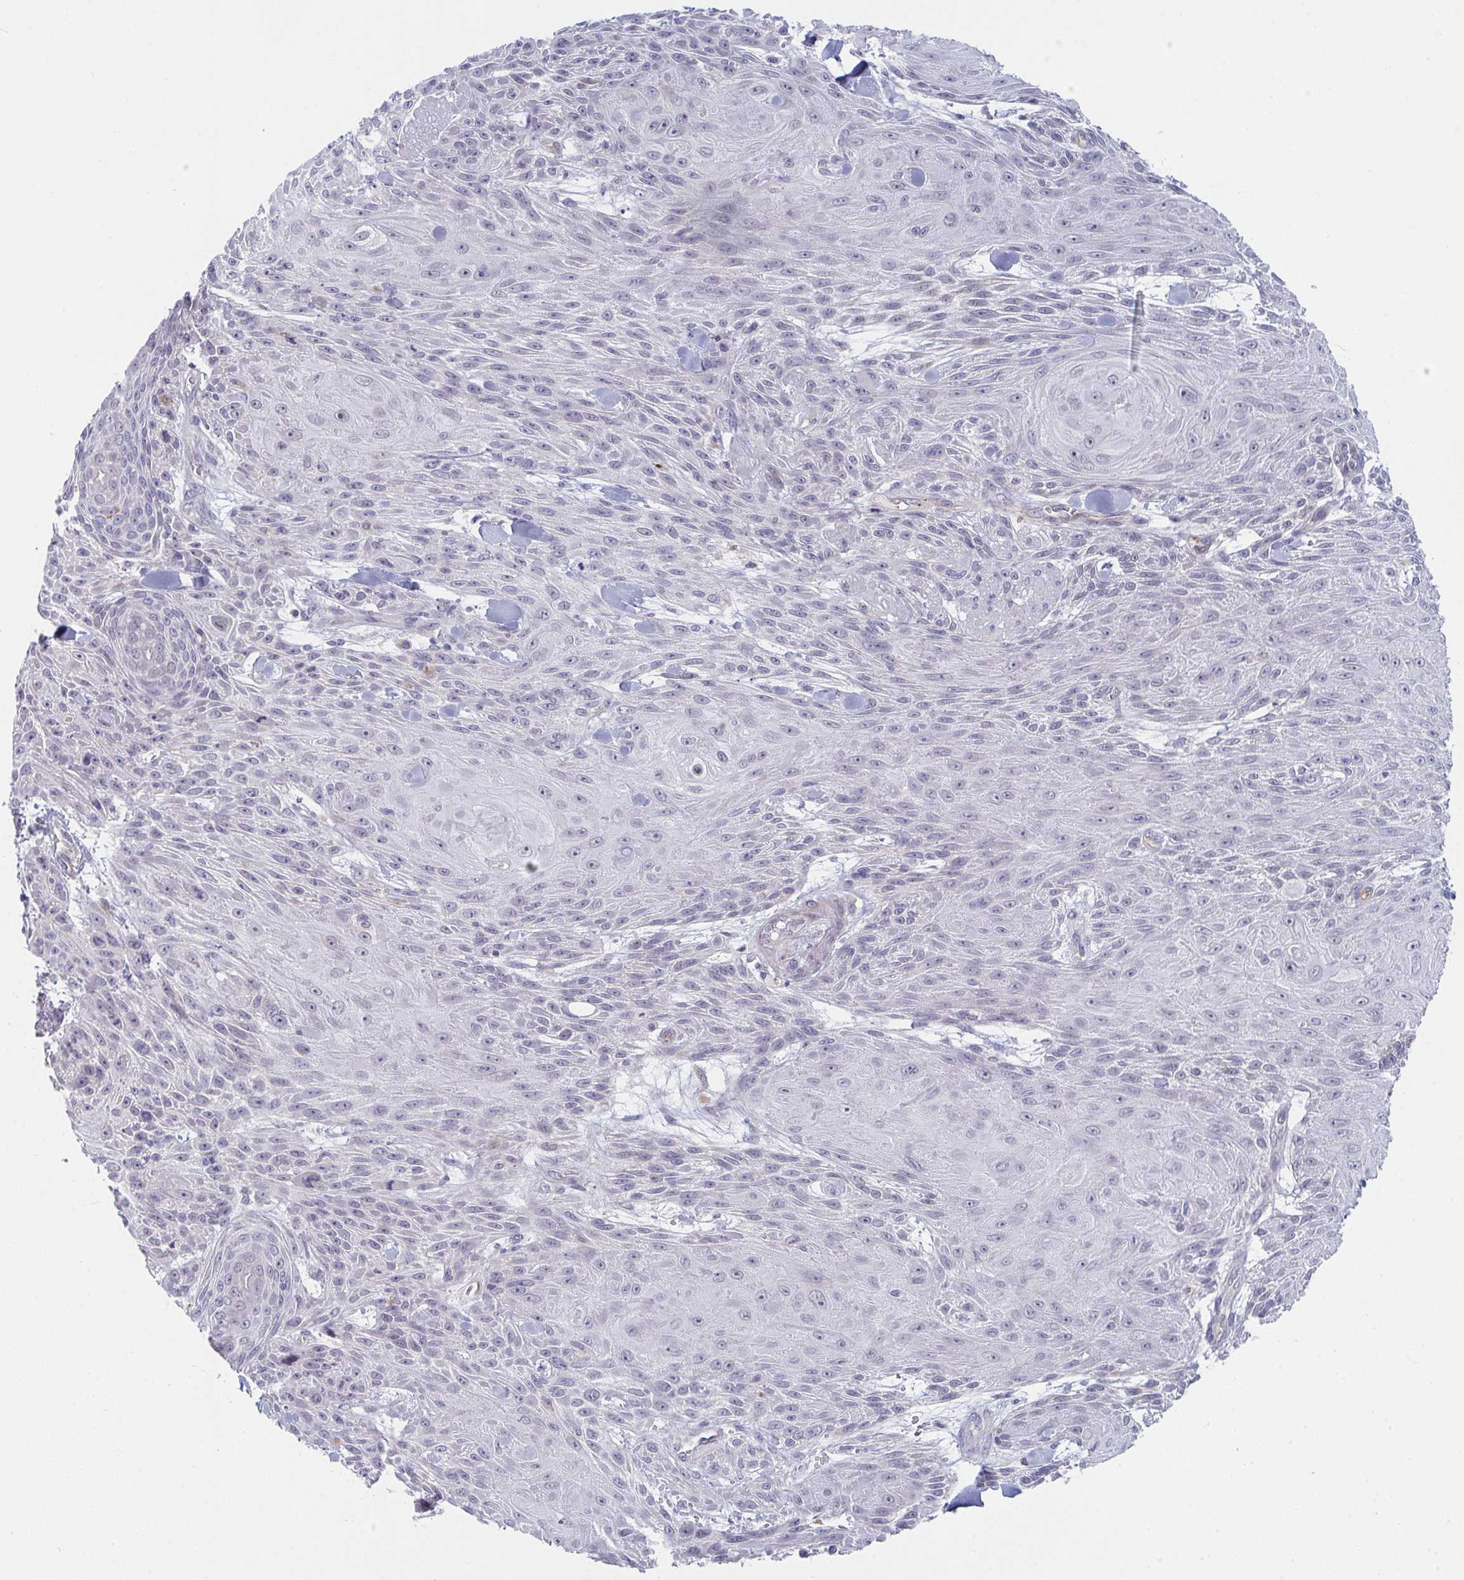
{"staining": {"intensity": "negative", "quantity": "none", "location": "none"}, "tissue": "skin cancer", "cell_type": "Tumor cells", "image_type": "cancer", "snomed": [{"axis": "morphology", "description": "Squamous cell carcinoma, NOS"}, {"axis": "topography", "description": "Skin"}], "caption": "The histopathology image demonstrates no significant expression in tumor cells of skin cancer.", "gene": "VWDE", "patient": {"sex": "male", "age": 88}}